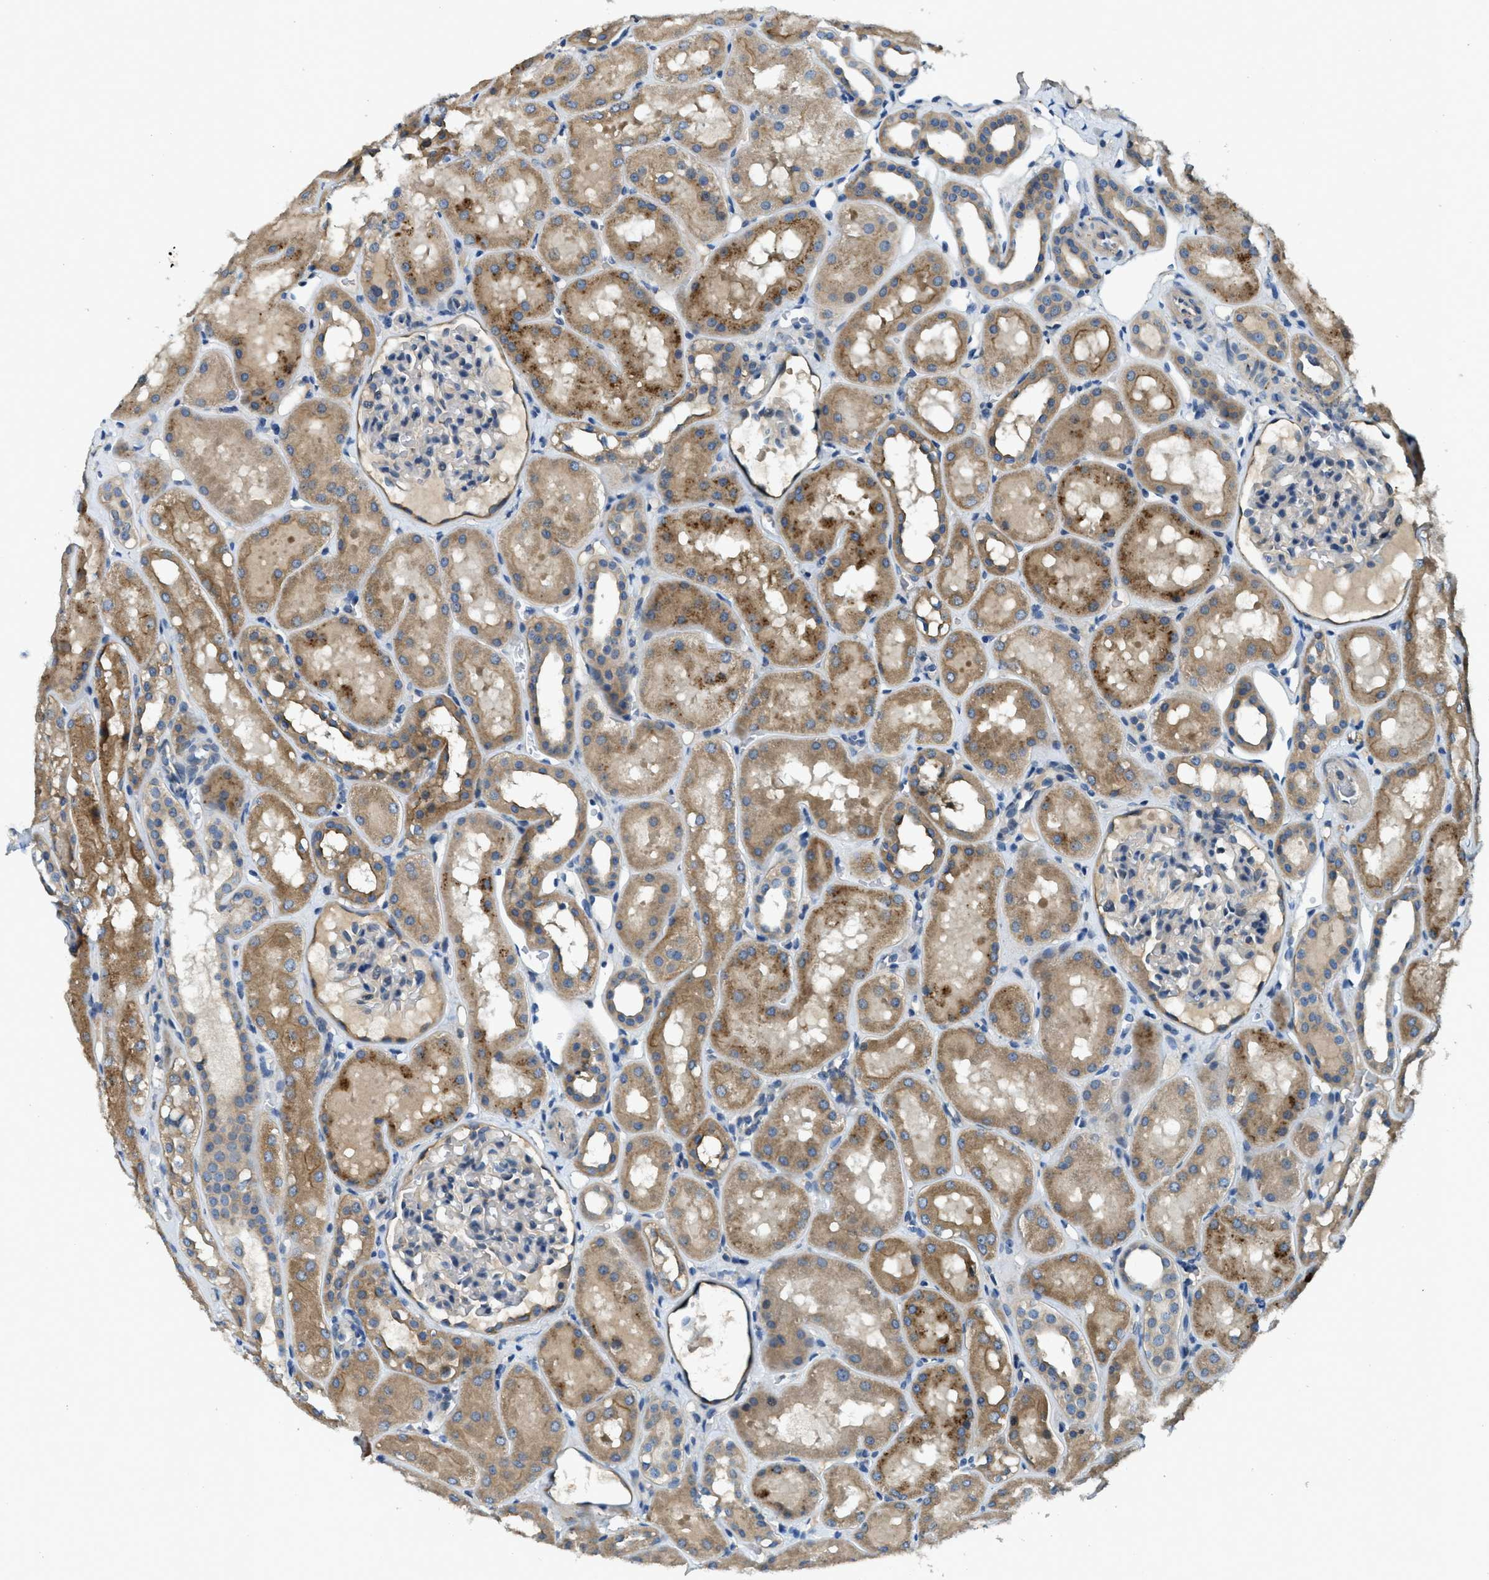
{"staining": {"intensity": "weak", "quantity": "<25%", "location": "cytoplasmic/membranous"}, "tissue": "kidney", "cell_type": "Cells in glomeruli", "image_type": "normal", "snomed": [{"axis": "morphology", "description": "Normal tissue, NOS"}, {"axis": "topography", "description": "Kidney"}, {"axis": "topography", "description": "Urinary bladder"}], "caption": "IHC image of unremarkable human kidney stained for a protein (brown), which exhibits no expression in cells in glomeruli.", "gene": "SNX14", "patient": {"sex": "male", "age": 16}}